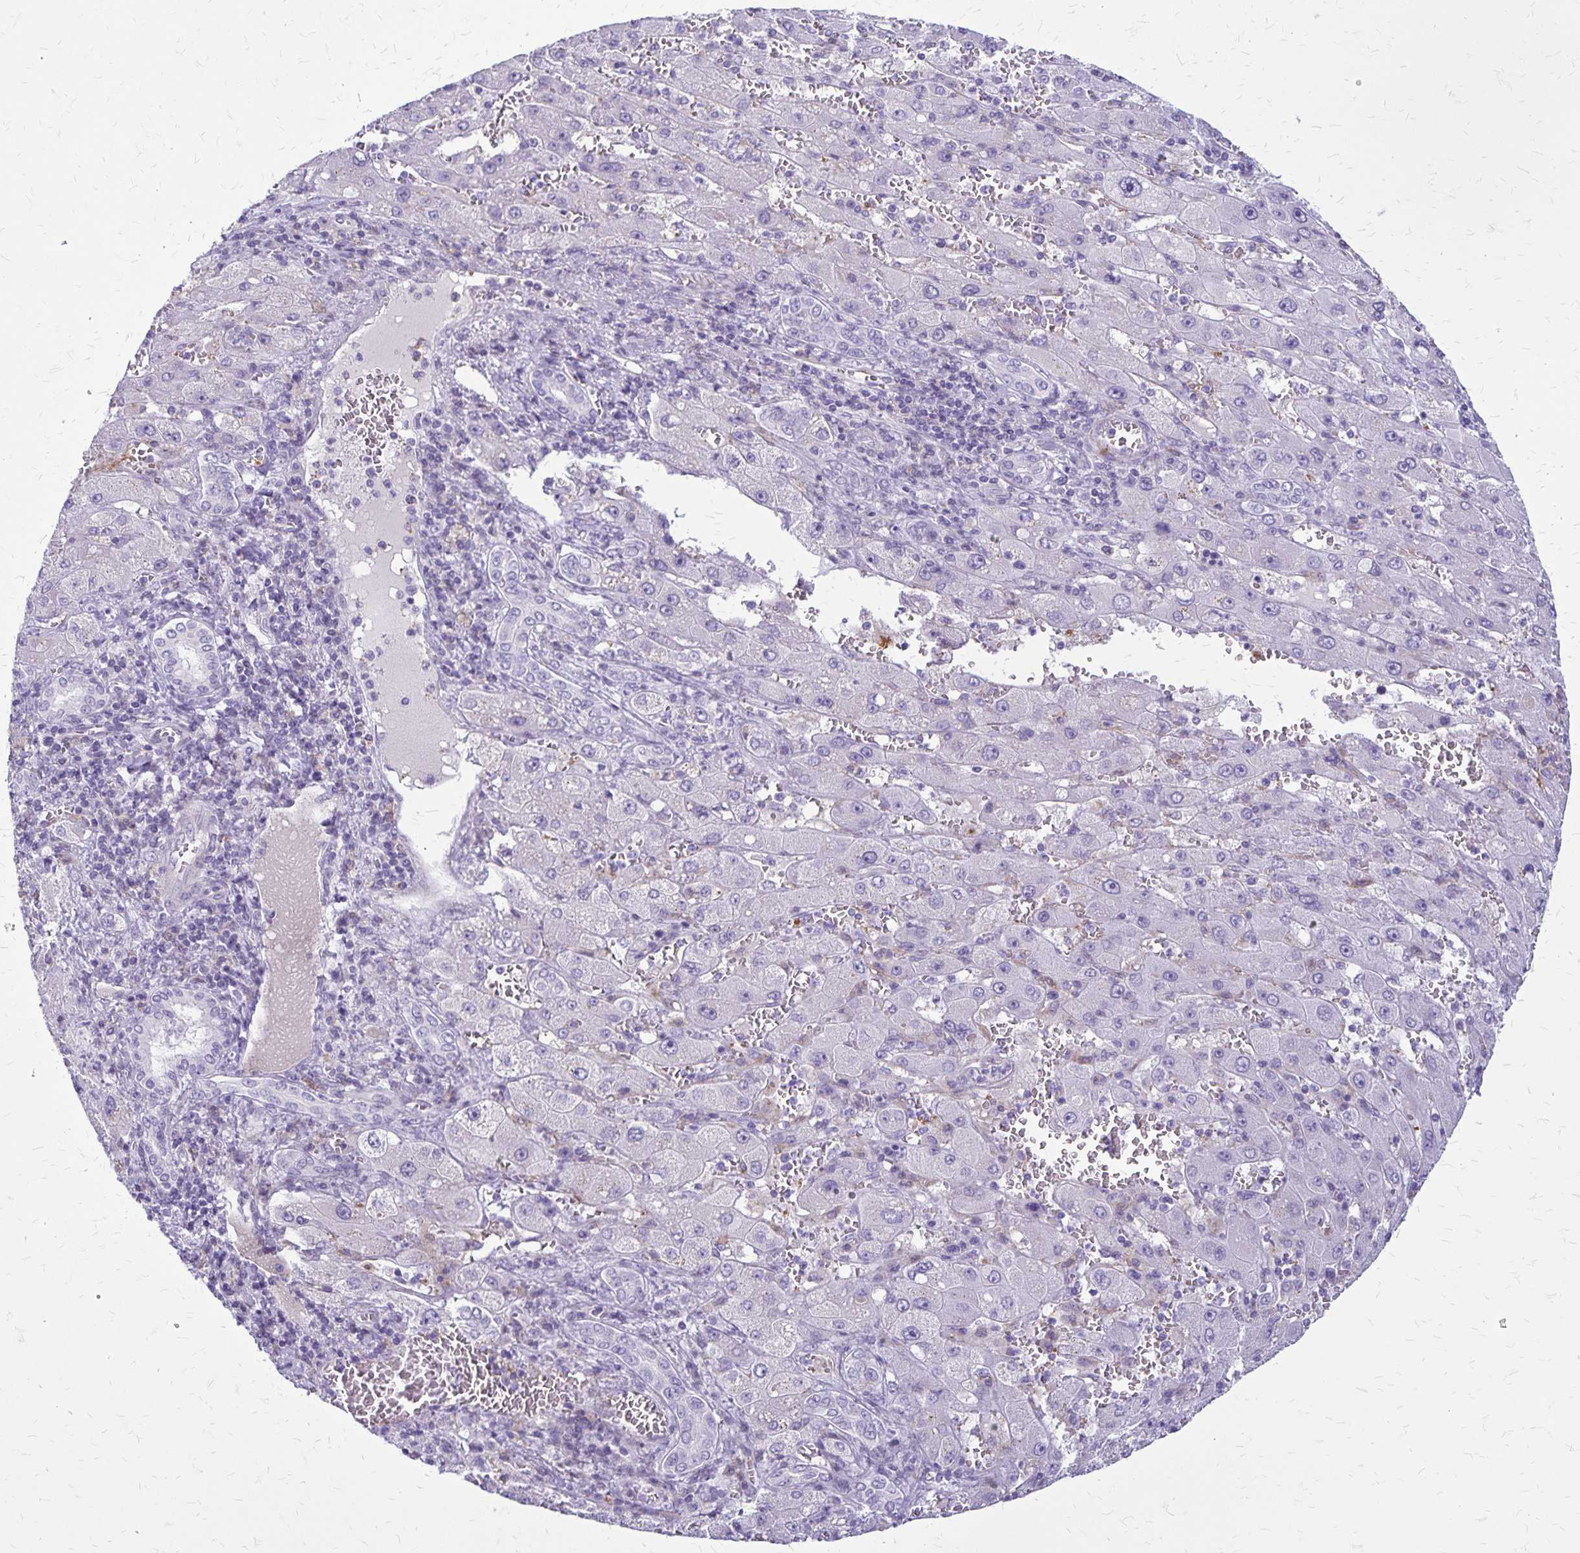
{"staining": {"intensity": "negative", "quantity": "none", "location": "none"}, "tissue": "liver cancer", "cell_type": "Tumor cells", "image_type": "cancer", "snomed": [{"axis": "morphology", "description": "Carcinoma, Hepatocellular, NOS"}, {"axis": "topography", "description": "Liver"}], "caption": "High power microscopy histopathology image of an immunohistochemistry (IHC) photomicrograph of liver hepatocellular carcinoma, revealing no significant staining in tumor cells.", "gene": "GP9", "patient": {"sex": "female", "age": 73}}